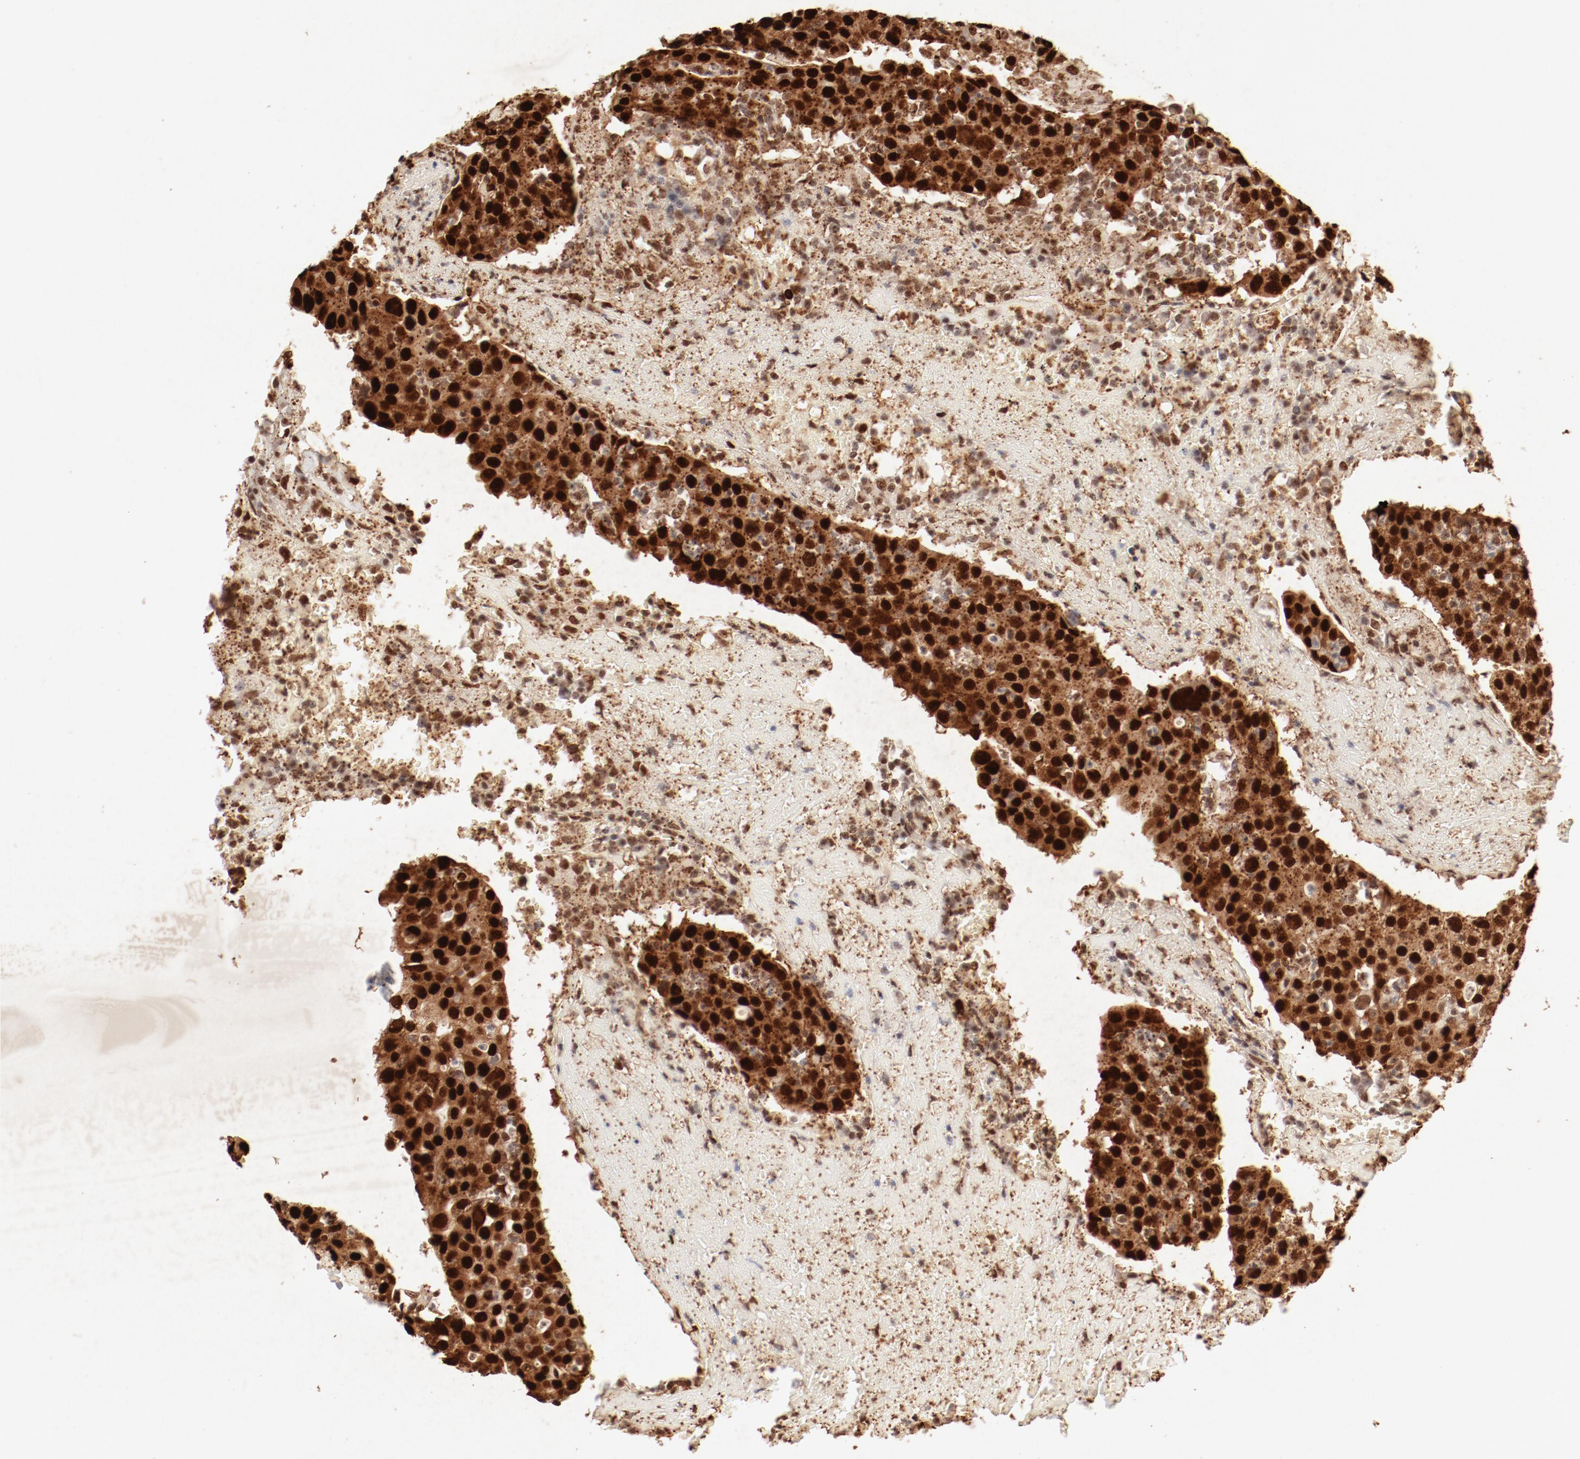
{"staining": {"intensity": "strong", "quantity": ">75%", "location": "cytoplasmic/membranous,nuclear"}, "tissue": "head and neck cancer", "cell_type": "Tumor cells", "image_type": "cancer", "snomed": [{"axis": "morphology", "description": "Adenocarcinoma, NOS"}, {"axis": "topography", "description": "Salivary gland"}, {"axis": "topography", "description": "Head-Neck"}], "caption": "Tumor cells exhibit high levels of strong cytoplasmic/membranous and nuclear expression in about >75% of cells in human head and neck cancer.", "gene": "FAM50A", "patient": {"sex": "female", "age": 65}}